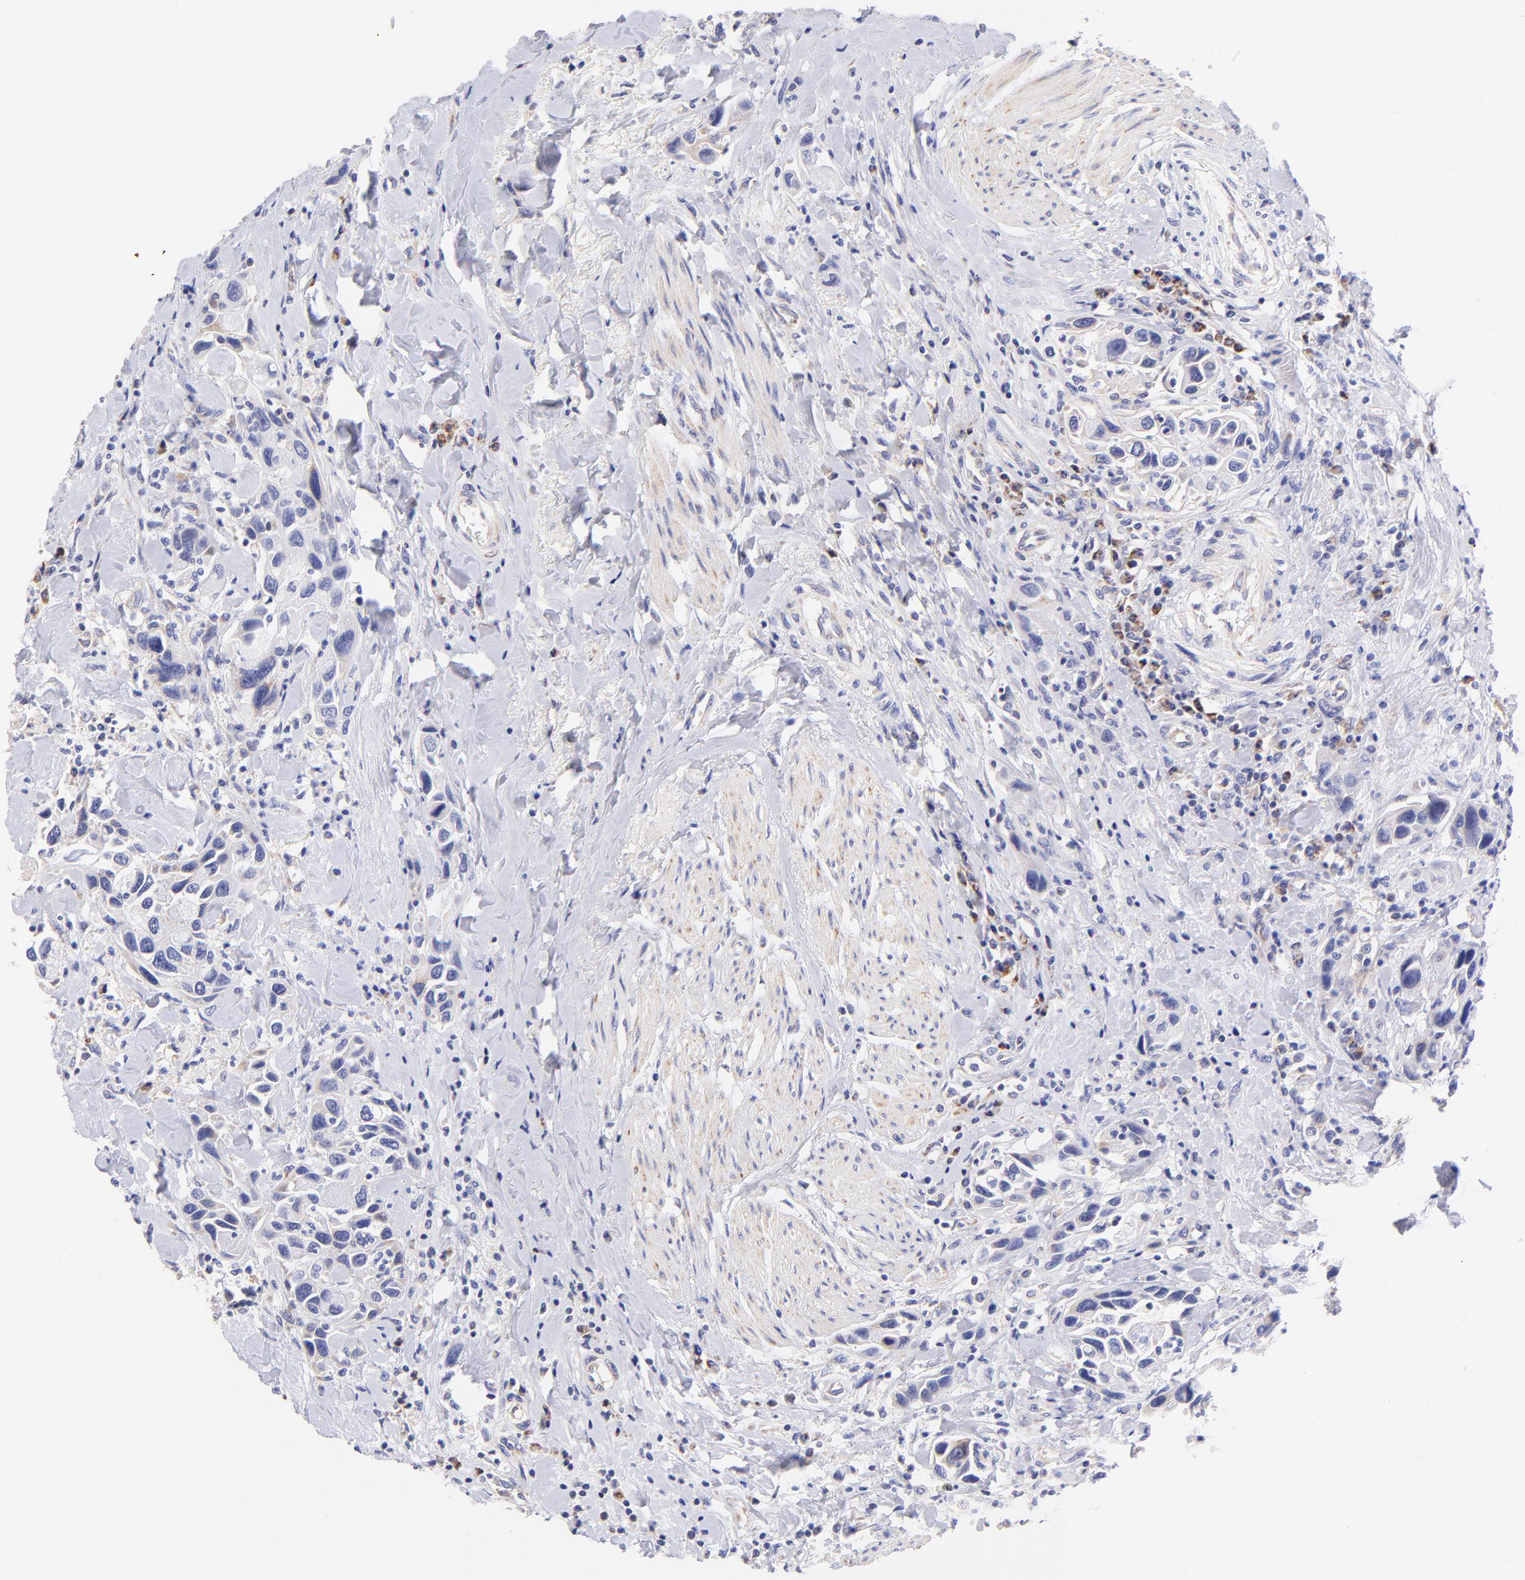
{"staining": {"intensity": "weak", "quantity": "<25%", "location": "cytoplasmic/membranous"}, "tissue": "urothelial cancer", "cell_type": "Tumor cells", "image_type": "cancer", "snomed": [{"axis": "morphology", "description": "Urothelial carcinoma, High grade"}, {"axis": "topography", "description": "Urinary bladder"}], "caption": "Image shows no protein positivity in tumor cells of urothelial carcinoma (high-grade) tissue.", "gene": "NDUFB7", "patient": {"sex": "male", "age": 66}}